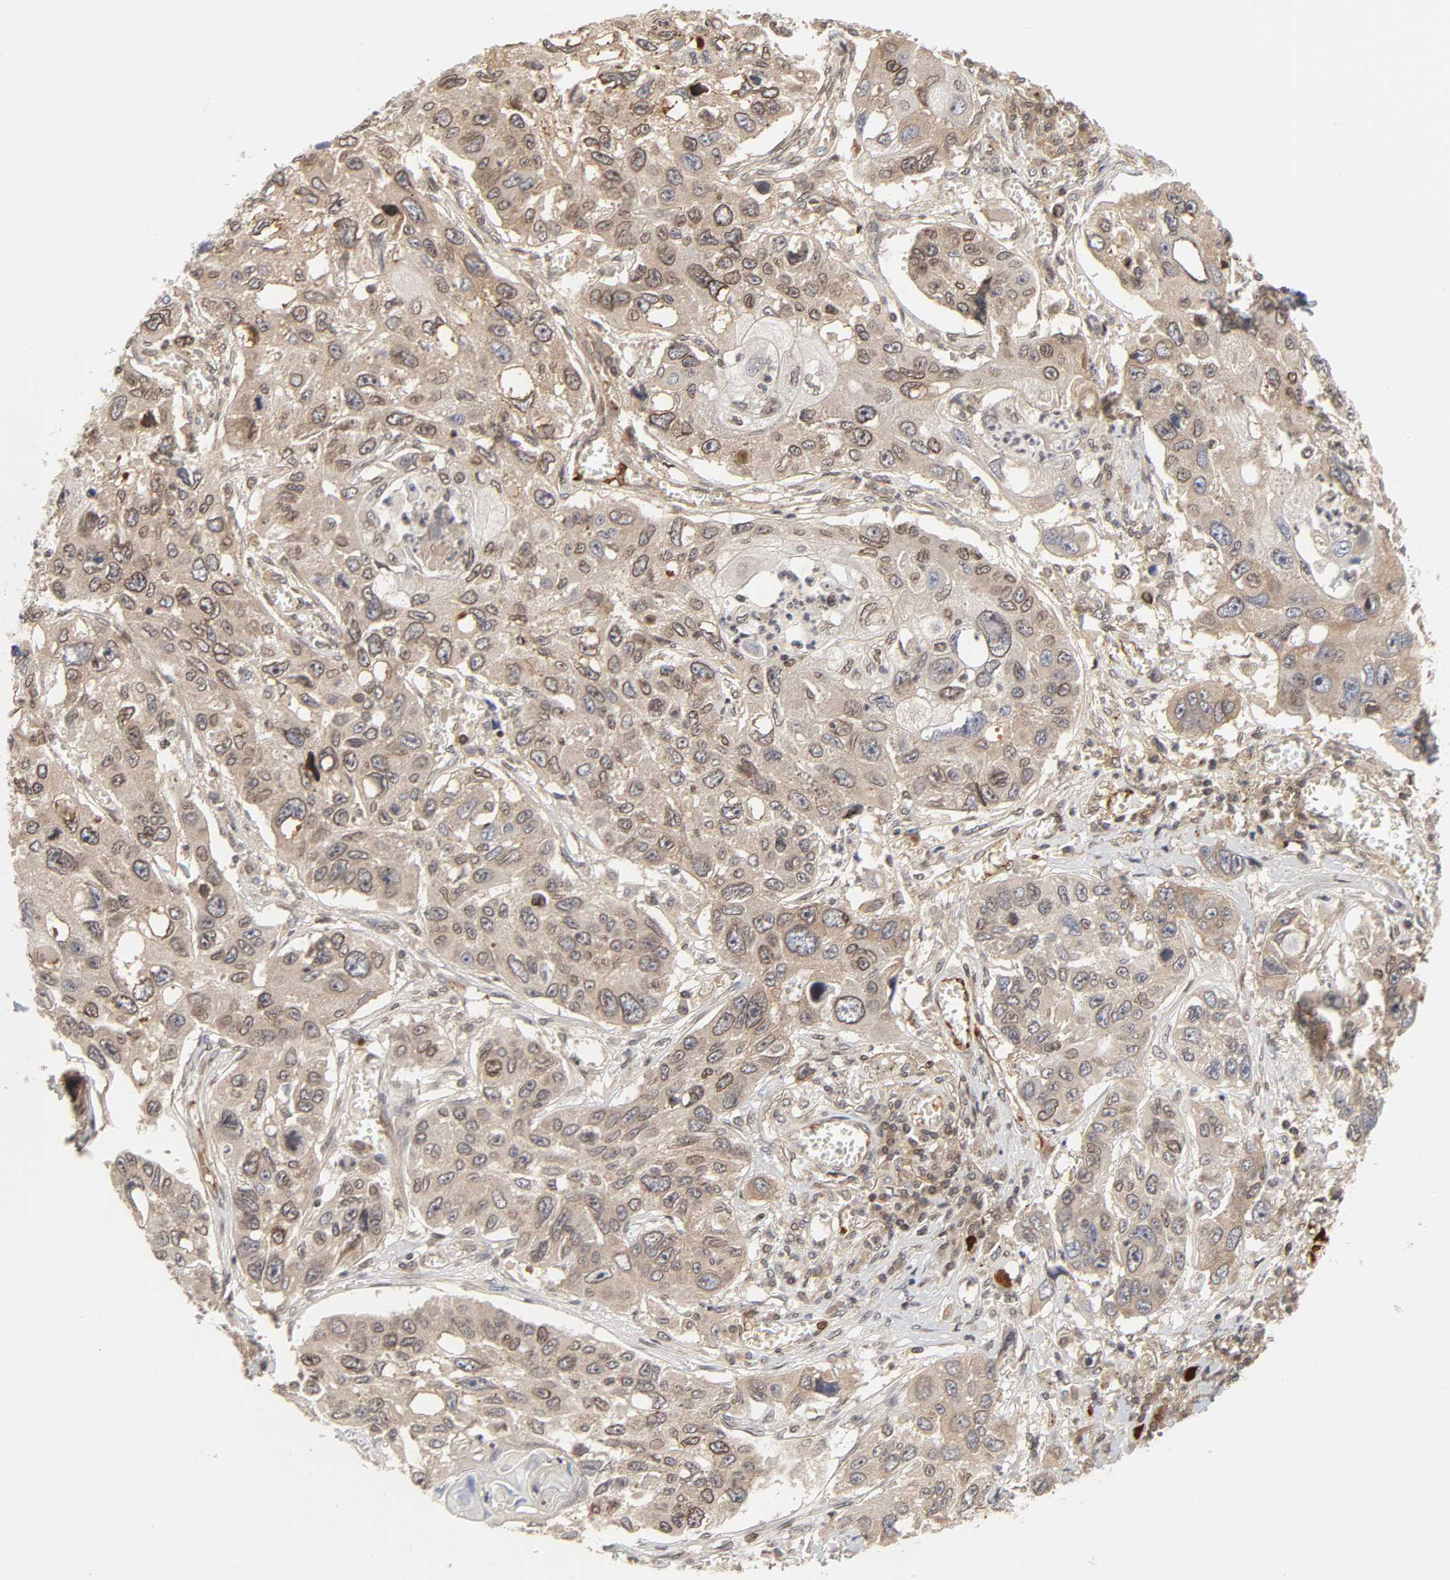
{"staining": {"intensity": "moderate", "quantity": ">75%", "location": "cytoplasmic/membranous,nuclear"}, "tissue": "lung cancer", "cell_type": "Tumor cells", "image_type": "cancer", "snomed": [{"axis": "morphology", "description": "Squamous cell carcinoma, NOS"}, {"axis": "topography", "description": "Lung"}], "caption": "IHC (DAB) staining of lung cancer (squamous cell carcinoma) shows moderate cytoplasmic/membranous and nuclear protein expression in about >75% of tumor cells.", "gene": "CPN2", "patient": {"sex": "male", "age": 71}}